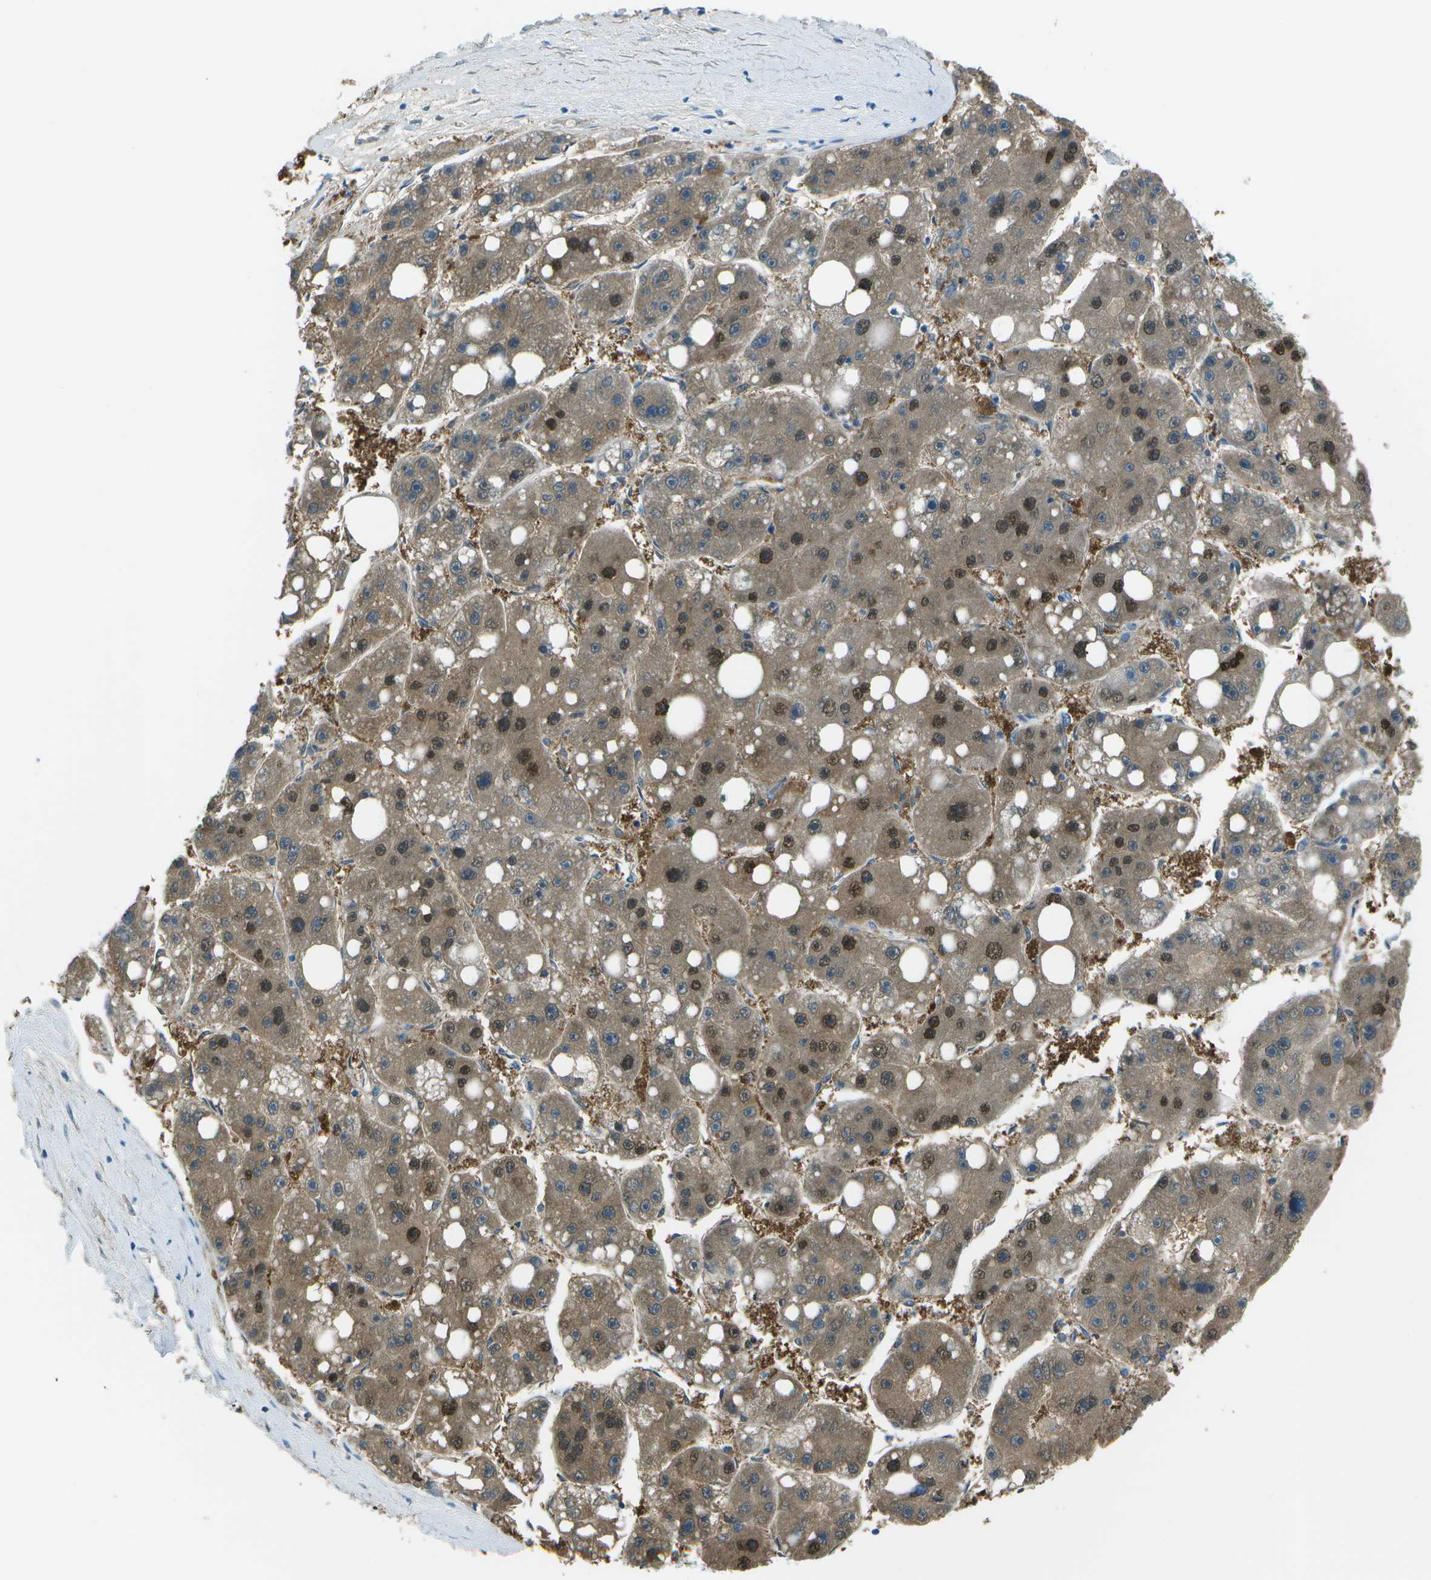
{"staining": {"intensity": "moderate", "quantity": ">75%", "location": "cytoplasmic/membranous,nuclear"}, "tissue": "liver cancer", "cell_type": "Tumor cells", "image_type": "cancer", "snomed": [{"axis": "morphology", "description": "Carcinoma, Hepatocellular, NOS"}, {"axis": "topography", "description": "Liver"}], "caption": "Hepatocellular carcinoma (liver) stained with a brown dye shows moderate cytoplasmic/membranous and nuclear positive staining in about >75% of tumor cells.", "gene": "ASL", "patient": {"sex": "female", "age": 61}}